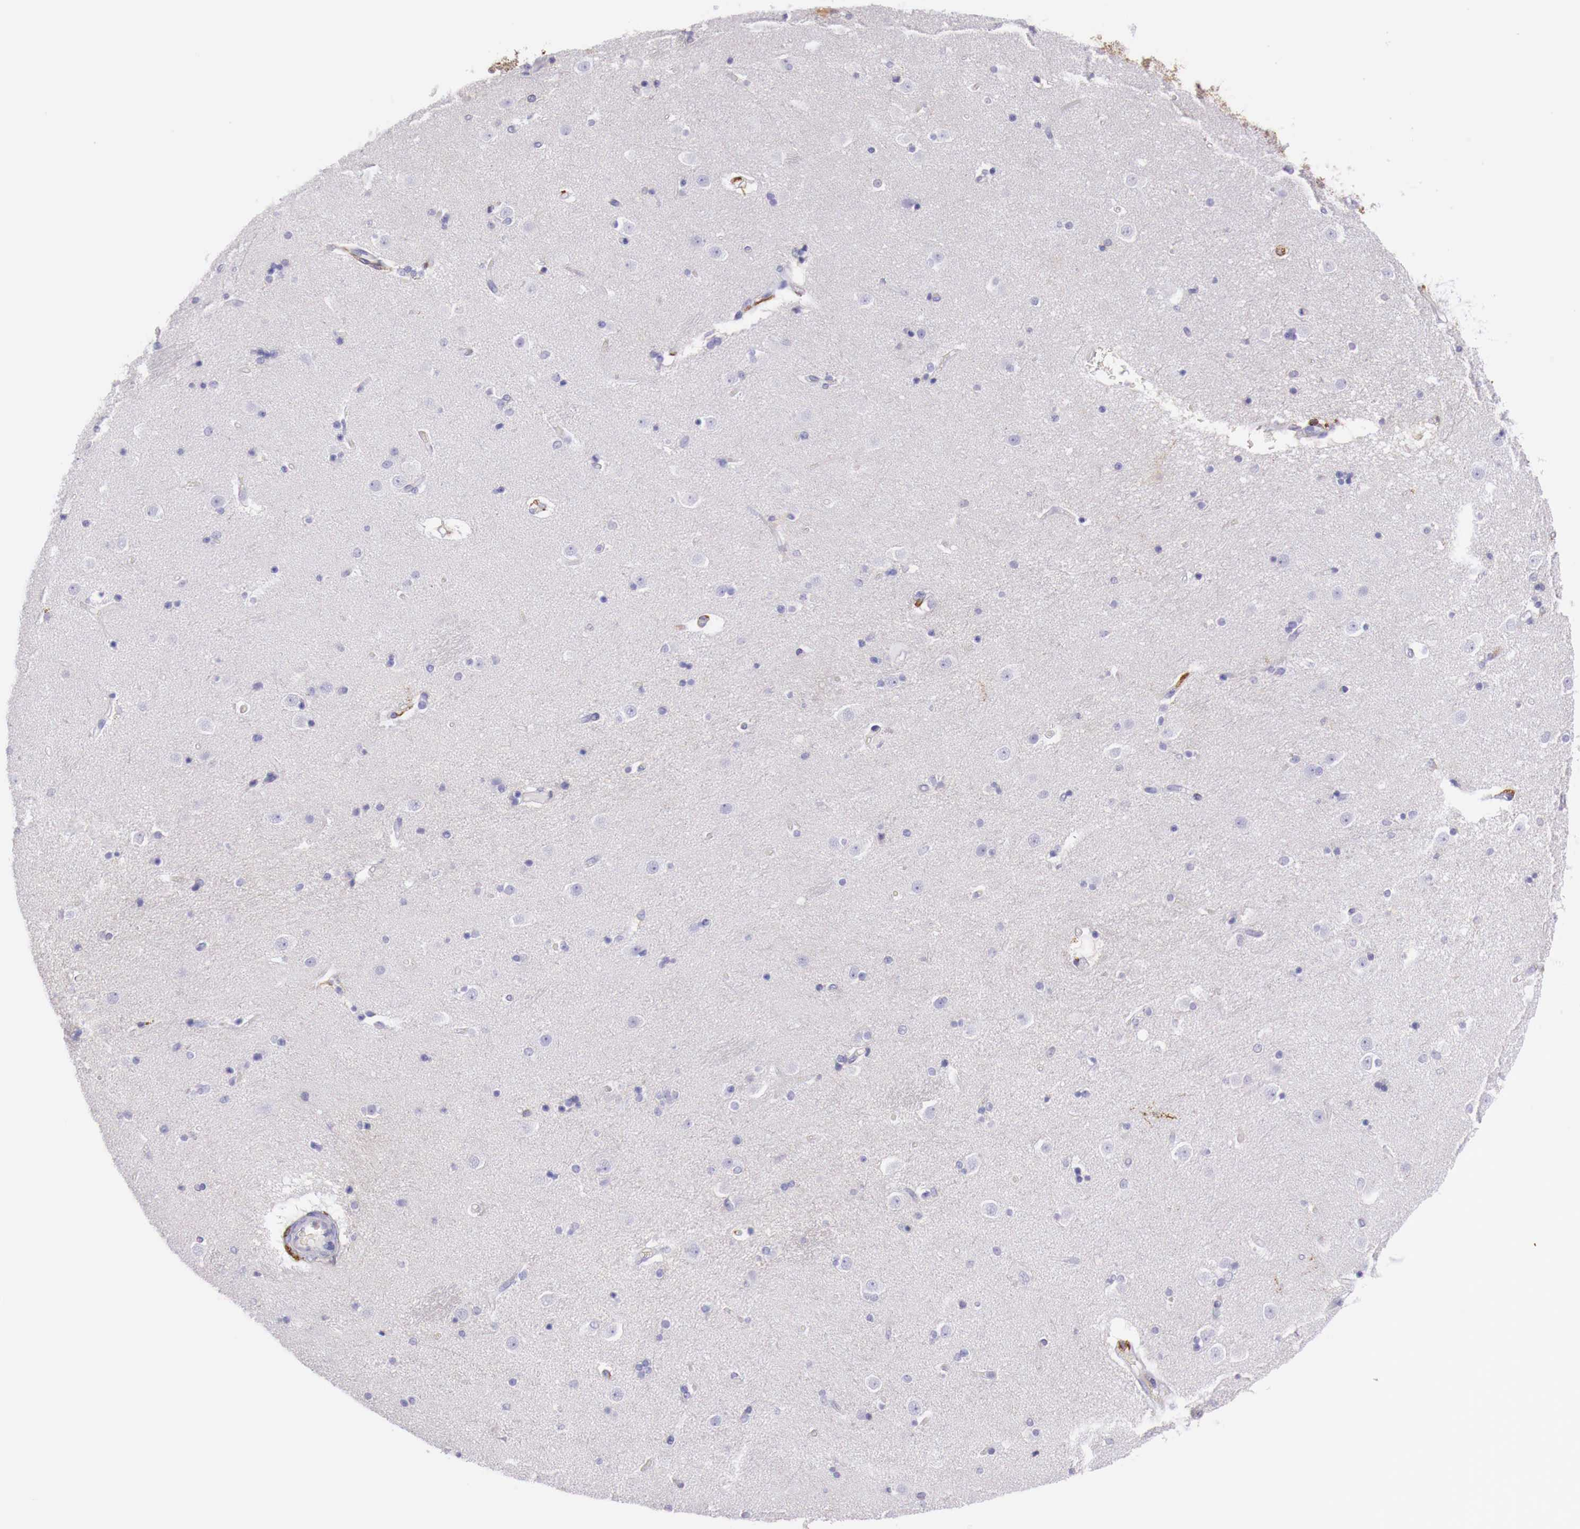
{"staining": {"intensity": "weak", "quantity": "<25%", "location": "cytoplasmic/membranous"}, "tissue": "caudate", "cell_type": "Glial cells", "image_type": "normal", "snomed": [{"axis": "morphology", "description": "Normal tissue, NOS"}, {"axis": "topography", "description": "Lateral ventricle wall"}], "caption": "Immunohistochemistry histopathology image of normal human caudate stained for a protein (brown), which demonstrates no staining in glial cells. The staining was performed using DAB to visualize the protein expression in brown, while the nuclei were stained in blue with hematoxylin (Magnification: 20x).", "gene": "MSR1", "patient": {"sex": "female", "age": 54}}